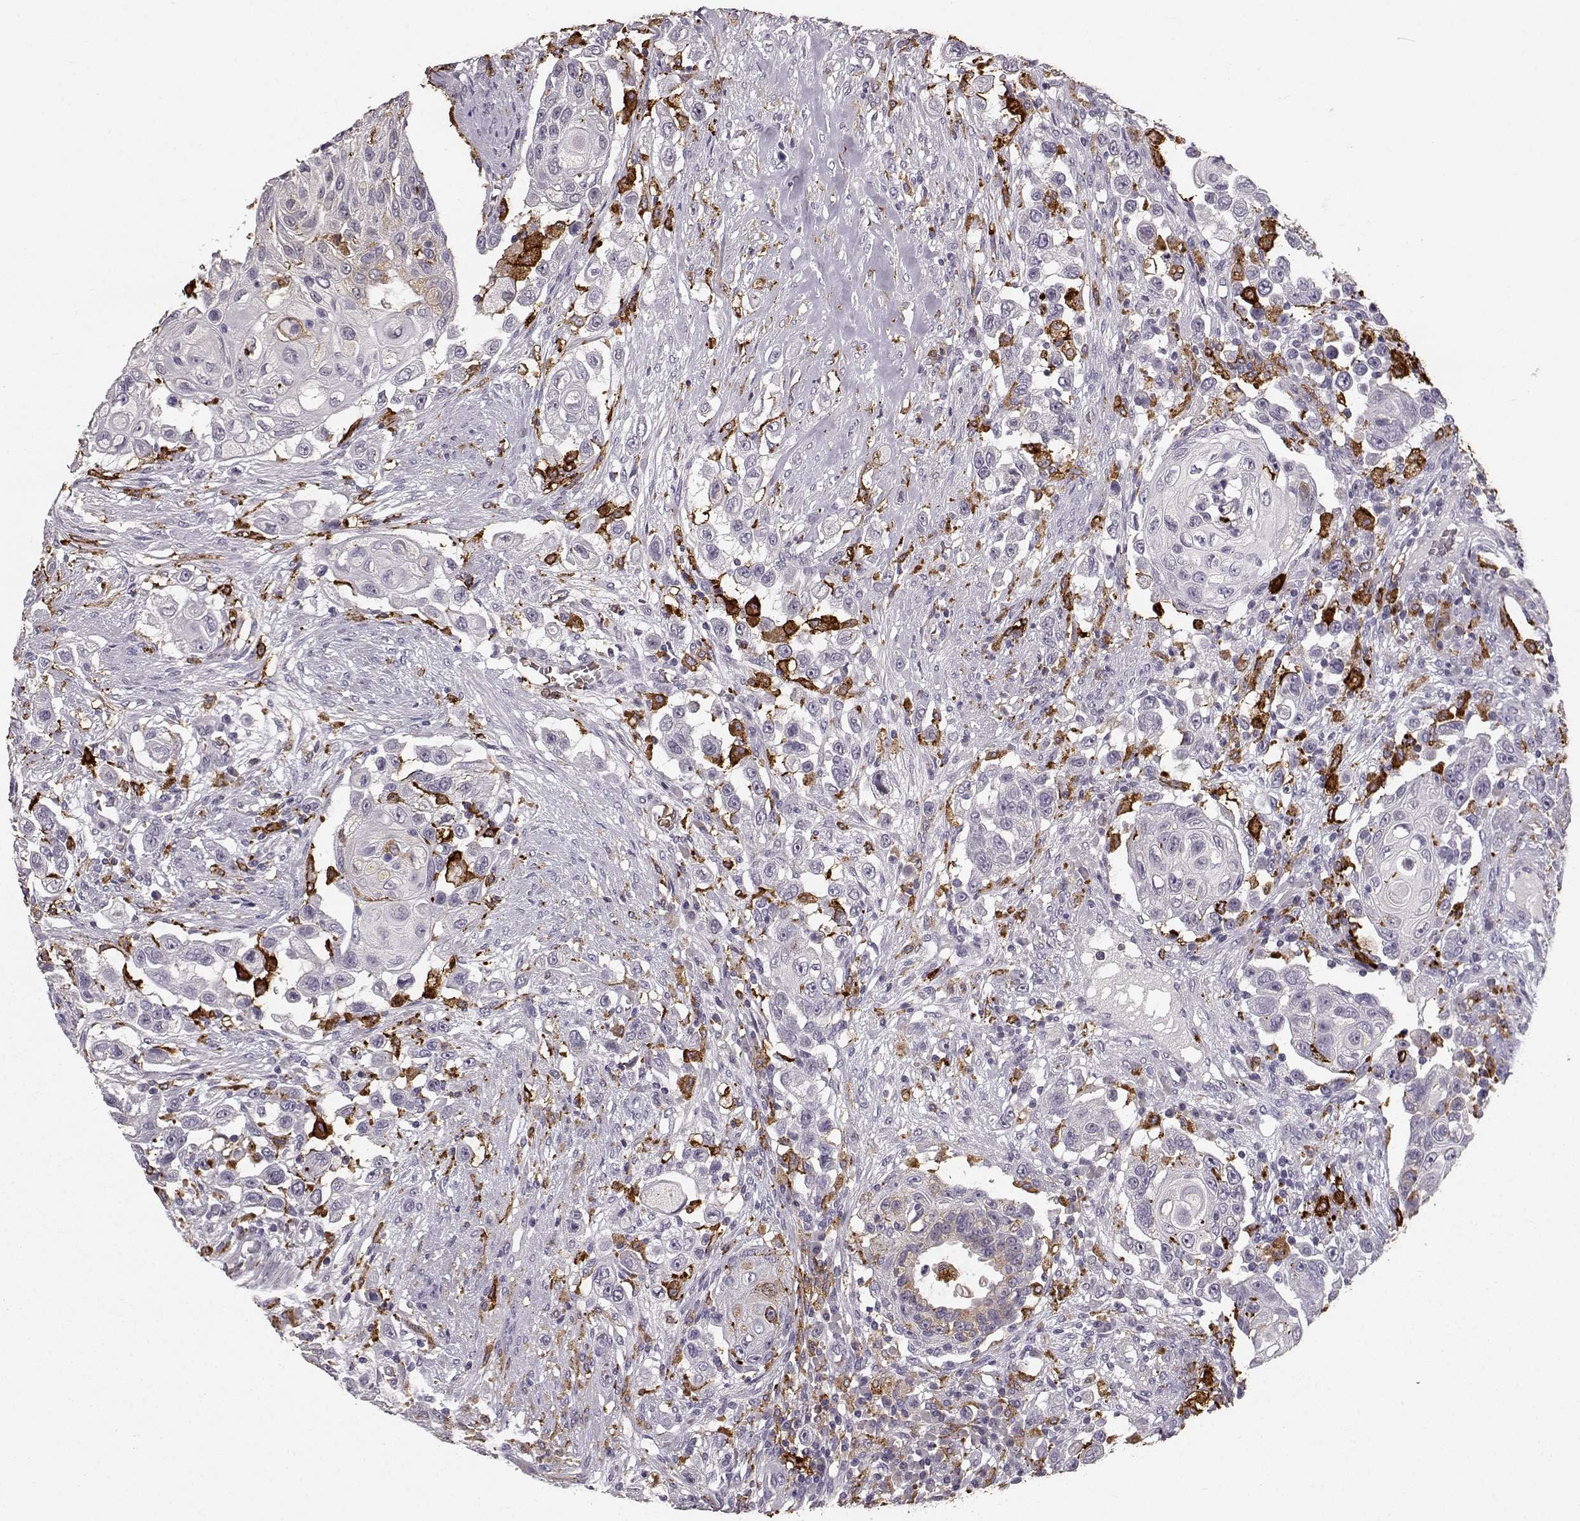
{"staining": {"intensity": "negative", "quantity": "none", "location": "none"}, "tissue": "urothelial cancer", "cell_type": "Tumor cells", "image_type": "cancer", "snomed": [{"axis": "morphology", "description": "Urothelial carcinoma, High grade"}, {"axis": "topography", "description": "Urinary bladder"}], "caption": "This is an immunohistochemistry (IHC) image of urothelial cancer. There is no staining in tumor cells.", "gene": "CCNF", "patient": {"sex": "female", "age": 56}}